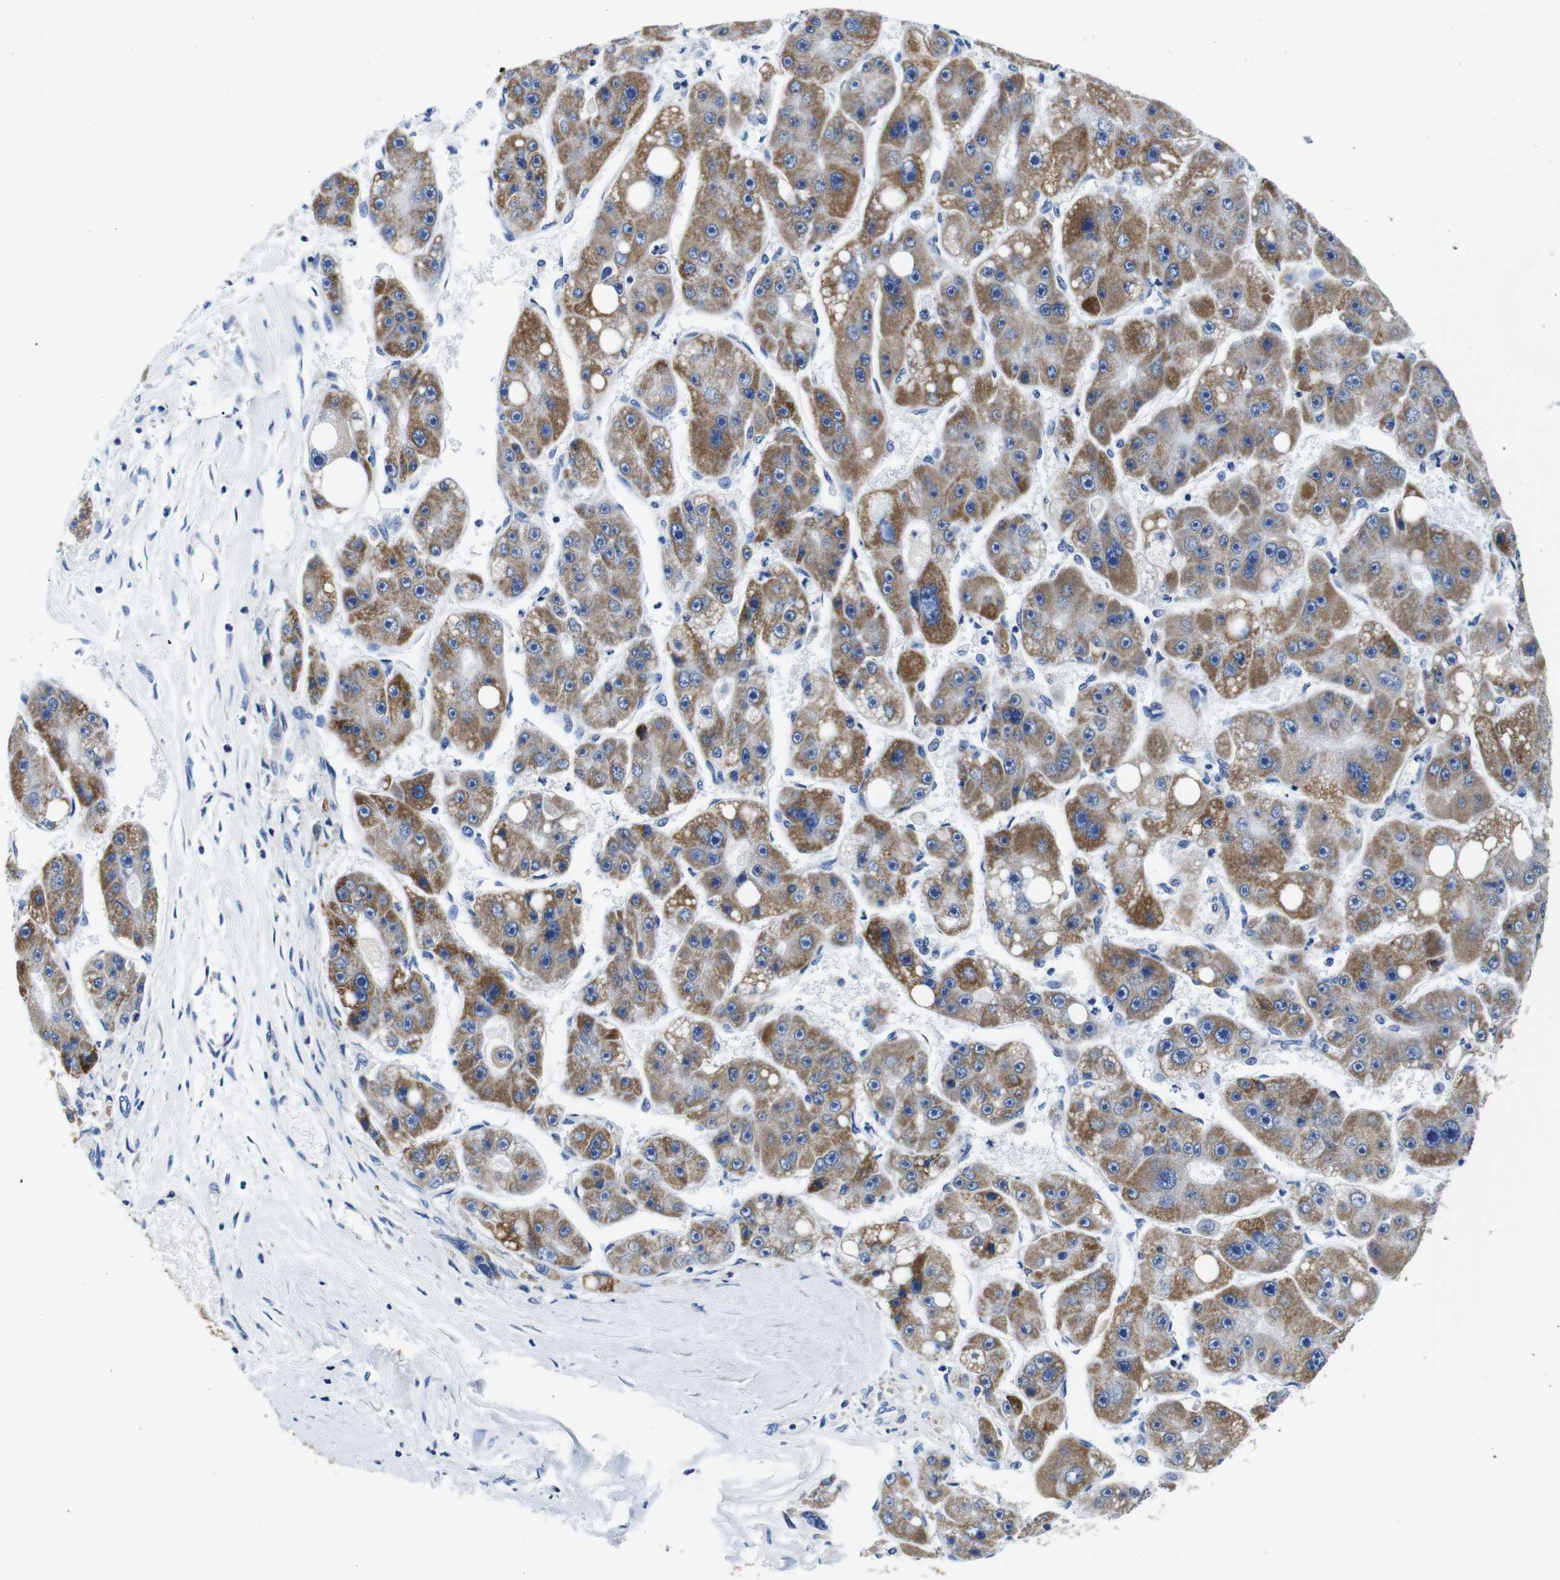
{"staining": {"intensity": "moderate", "quantity": ">75%", "location": "cytoplasmic/membranous"}, "tissue": "liver cancer", "cell_type": "Tumor cells", "image_type": "cancer", "snomed": [{"axis": "morphology", "description": "Carcinoma, Hepatocellular, NOS"}, {"axis": "topography", "description": "Liver"}], "caption": "IHC image of liver cancer stained for a protein (brown), which shows medium levels of moderate cytoplasmic/membranous expression in approximately >75% of tumor cells.", "gene": "SNX19", "patient": {"sex": "female", "age": 61}}